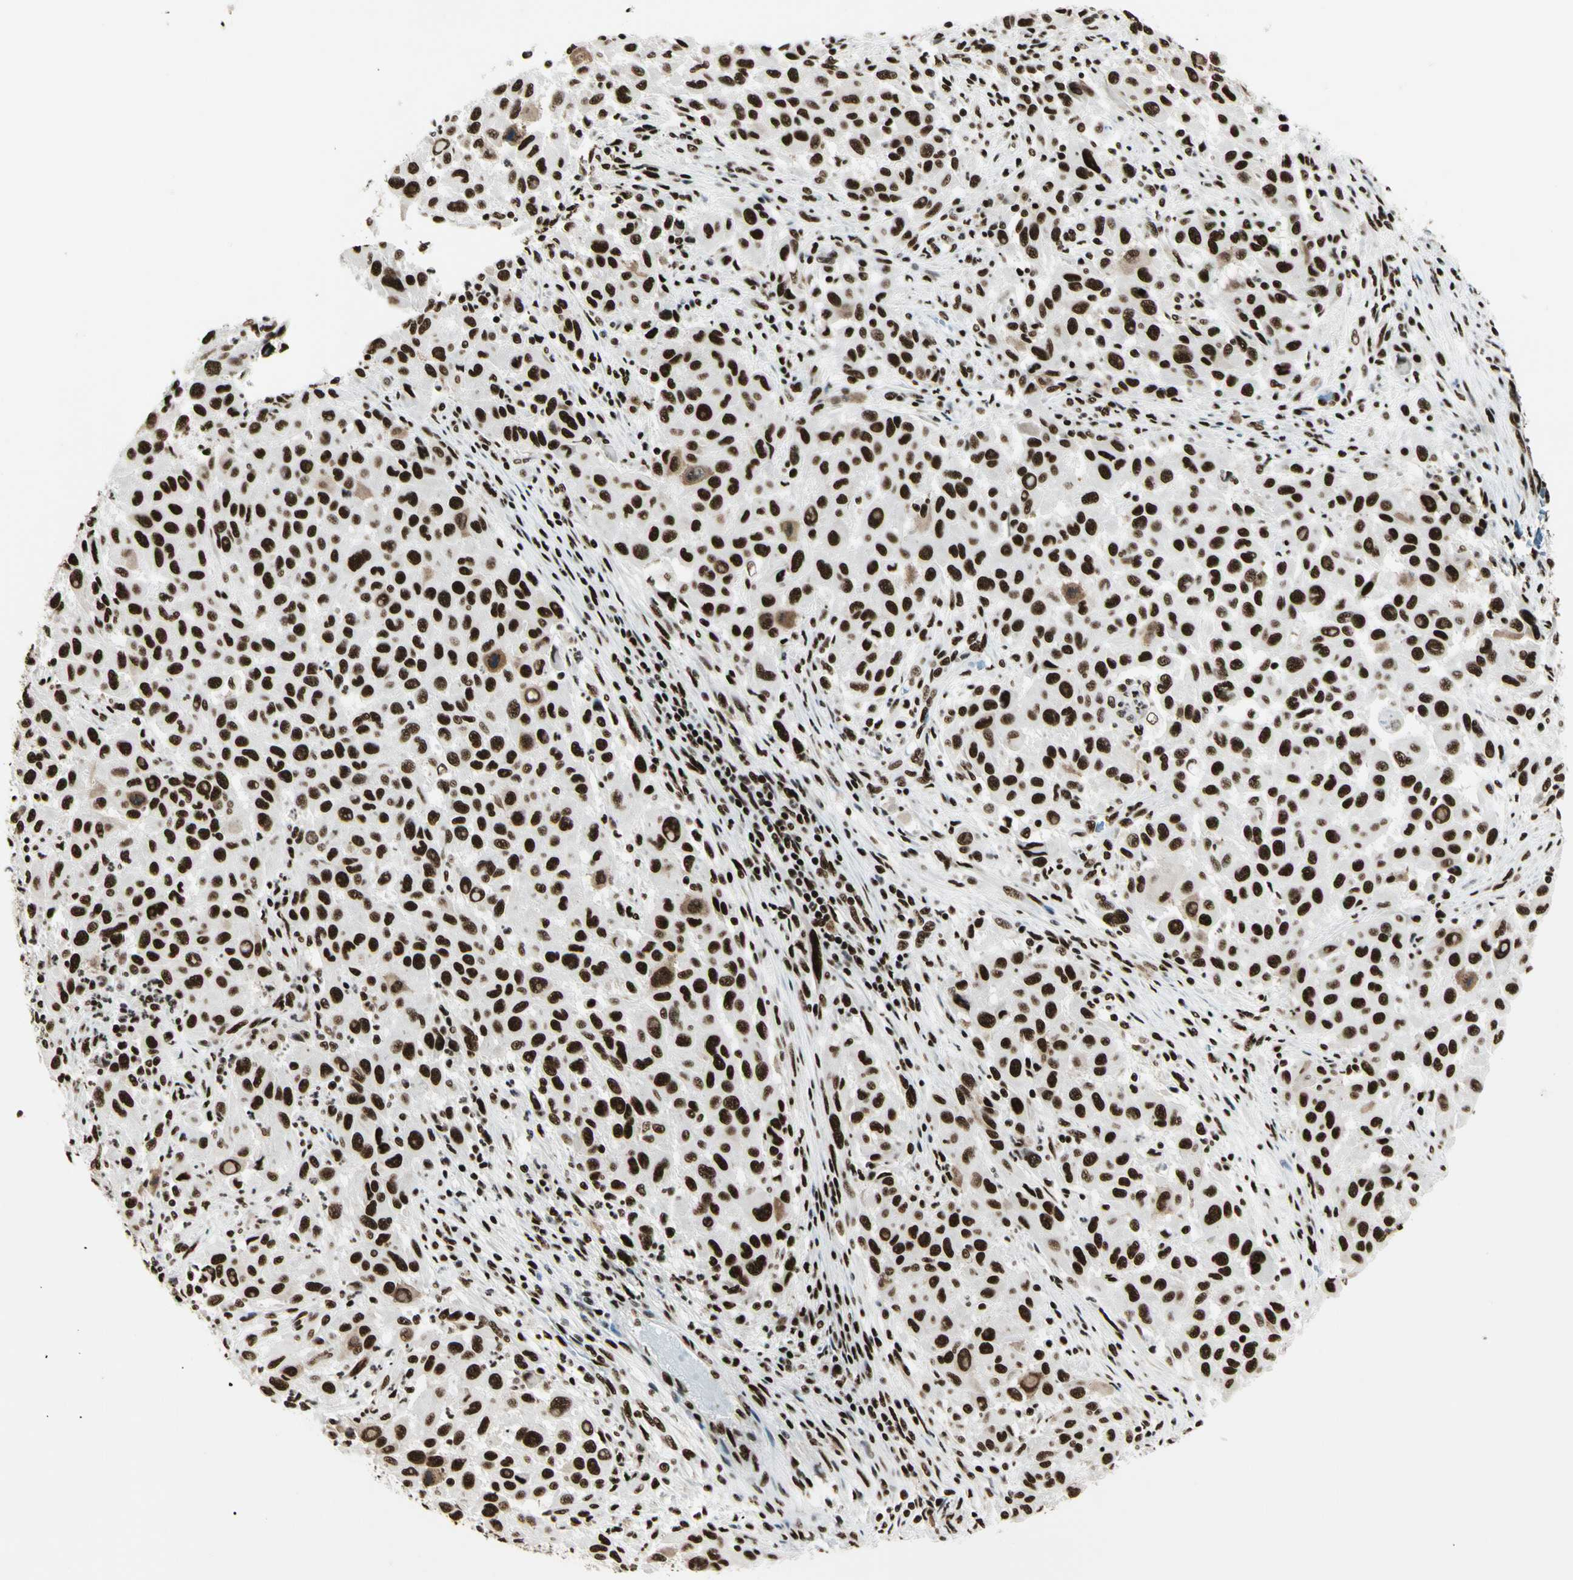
{"staining": {"intensity": "strong", "quantity": ">75%", "location": "nuclear"}, "tissue": "melanoma", "cell_type": "Tumor cells", "image_type": "cancer", "snomed": [{"axis": "morphology", "description": "Malignant melanoma, Metastatic site"}, {"axis": "topography", "description": "Lymph node"}], "caption": "About >75% of tumor cells in human malignant melanoma (metastatic site) display strong nuclear protein expression as visualized by brown immunohistochemical staining.", "gene": "CCAR1", "patient": {"sex": "male", "age": 61}}